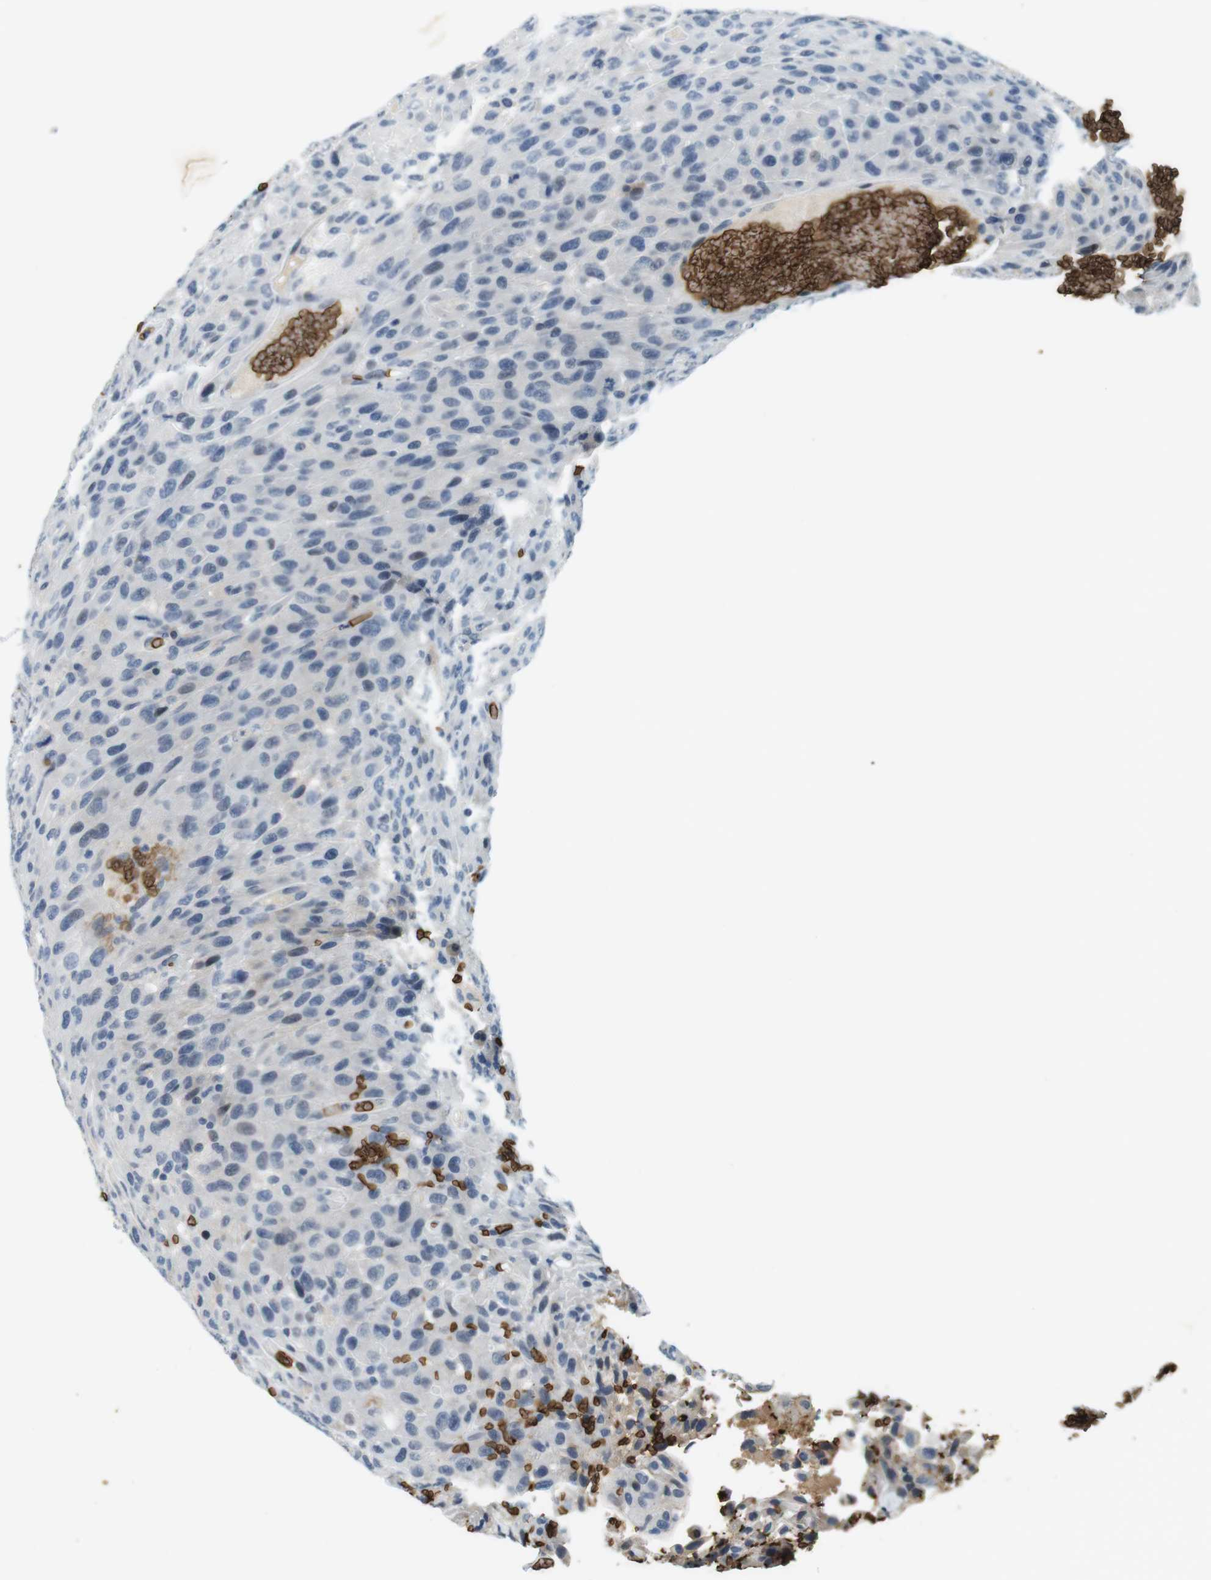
{"staining": {"intensity": "negative", "quantity": "none", "location": "none"}, "tissue": "urothelial cancer", "cell_type": "Tumor cells", "image_type": "cancer", "snomed": [{"axis": "morphology", "description": "Urothelial carcinoma, High grade"}, {"axis": "topography", "description": "Urinary bladder"}], "caption": "Histopathology image shows no significant protein positivity in tumor cells of urothelial carcinoma (high-grade).", "gene": "SLC4A1", "patient": {"sex": "male", "age": 66}}